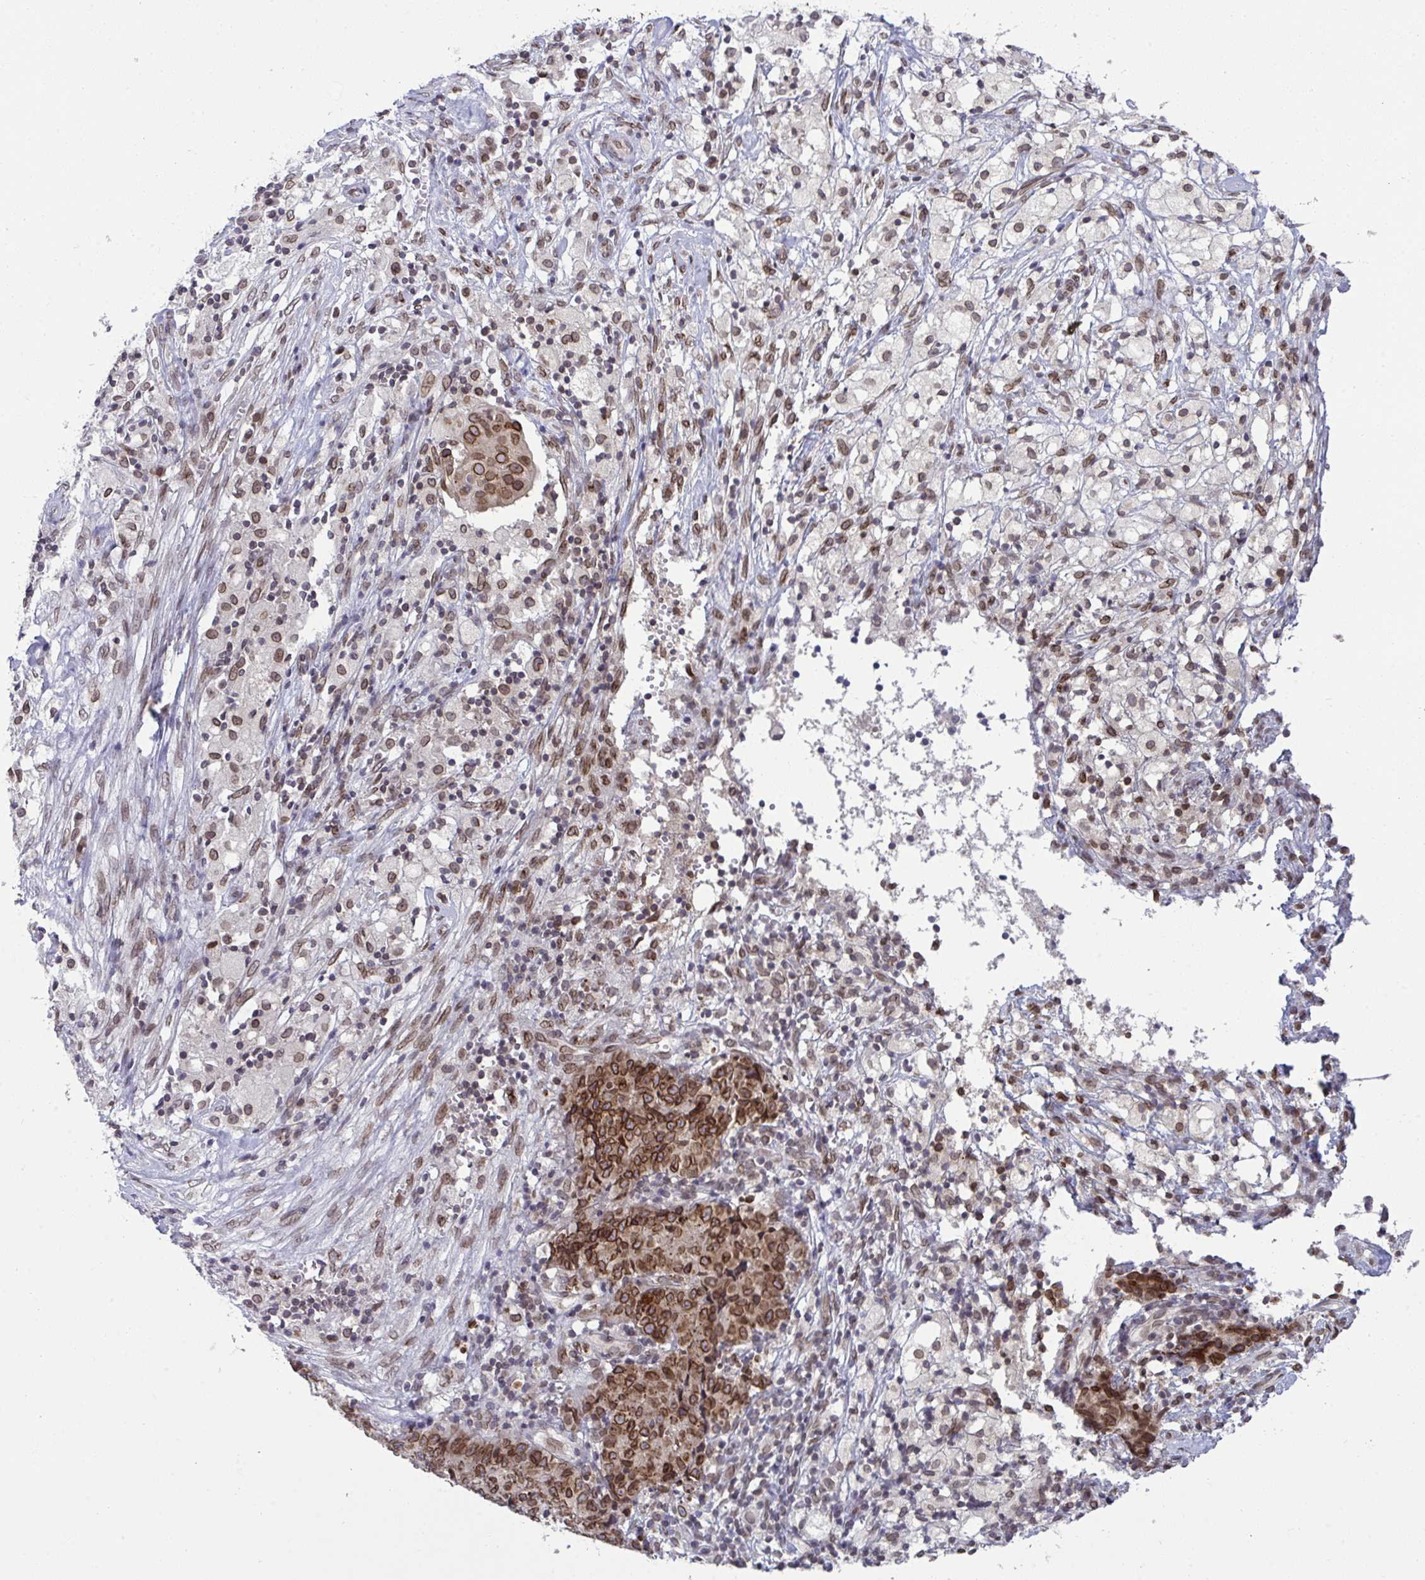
{"staining": {"intensity": "moderate", "quantity": ">75%", "location": "cytoplasmic/membranous,nuclear"}, "tissue": "ovarian cancer", "cell_type": "Tumor cells", "image_type": "cancer", "snomed": [{"axis": "morphology", "description": "Carcinoma, endometroid"}, {"axis": "topography", "description": "Ovary"}], "caption": "Ovarian cancer was stained to show a protein in brown. There is medium levels of moderate cytoplasmic/membranous and nuclear staining in approximately >75% of tumor cells. (brown staining indicates protein expression, while blue staining denotes nuclei).", "gene": "RANBP2", "patient": {"sex": "female", "age": 42}}